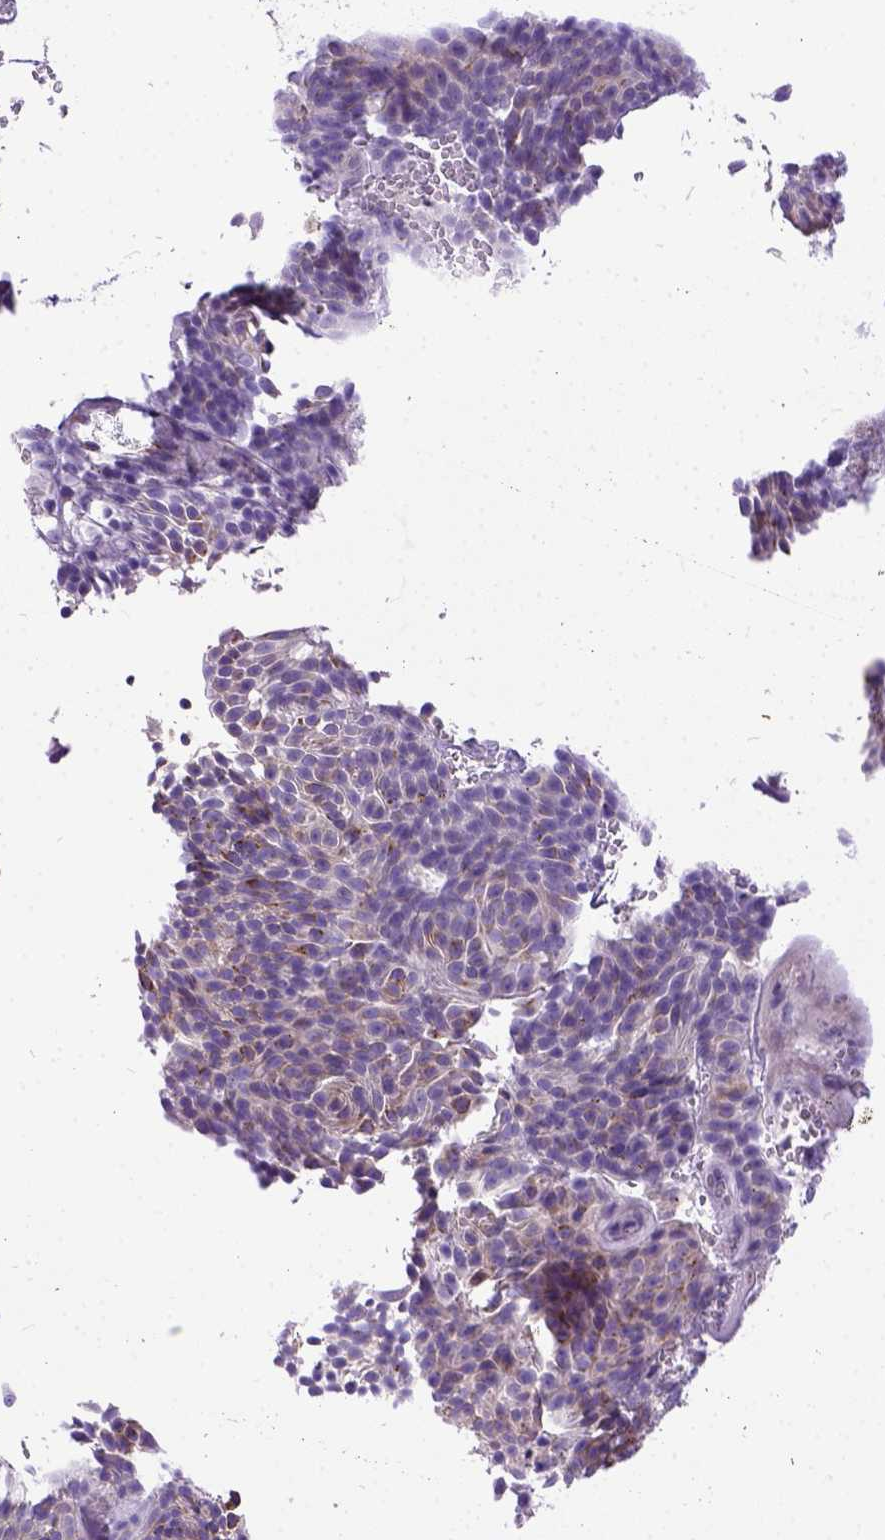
{"staining": {"intensity": "moderate", "quantity": ">75%", "location": "cytoplasmic/membranous"}, "tissue": "urothelial cancer", "cell_type": "Tumor cells", "image_type": "cancer", "snomed": [{"axis": "morphology", "description": "Urothelial carcinoma, Low grade"}, {"axis": "topography", "description": "Urinary bladder"}], "caption": "Brown immunohistochemical staining in urothelial cancer displays moderate cytoplasmic/membranous positivity in about >75% of tumor cells.", "gene": "IGF2", "patient": {"sex": "male", "age": 77}}